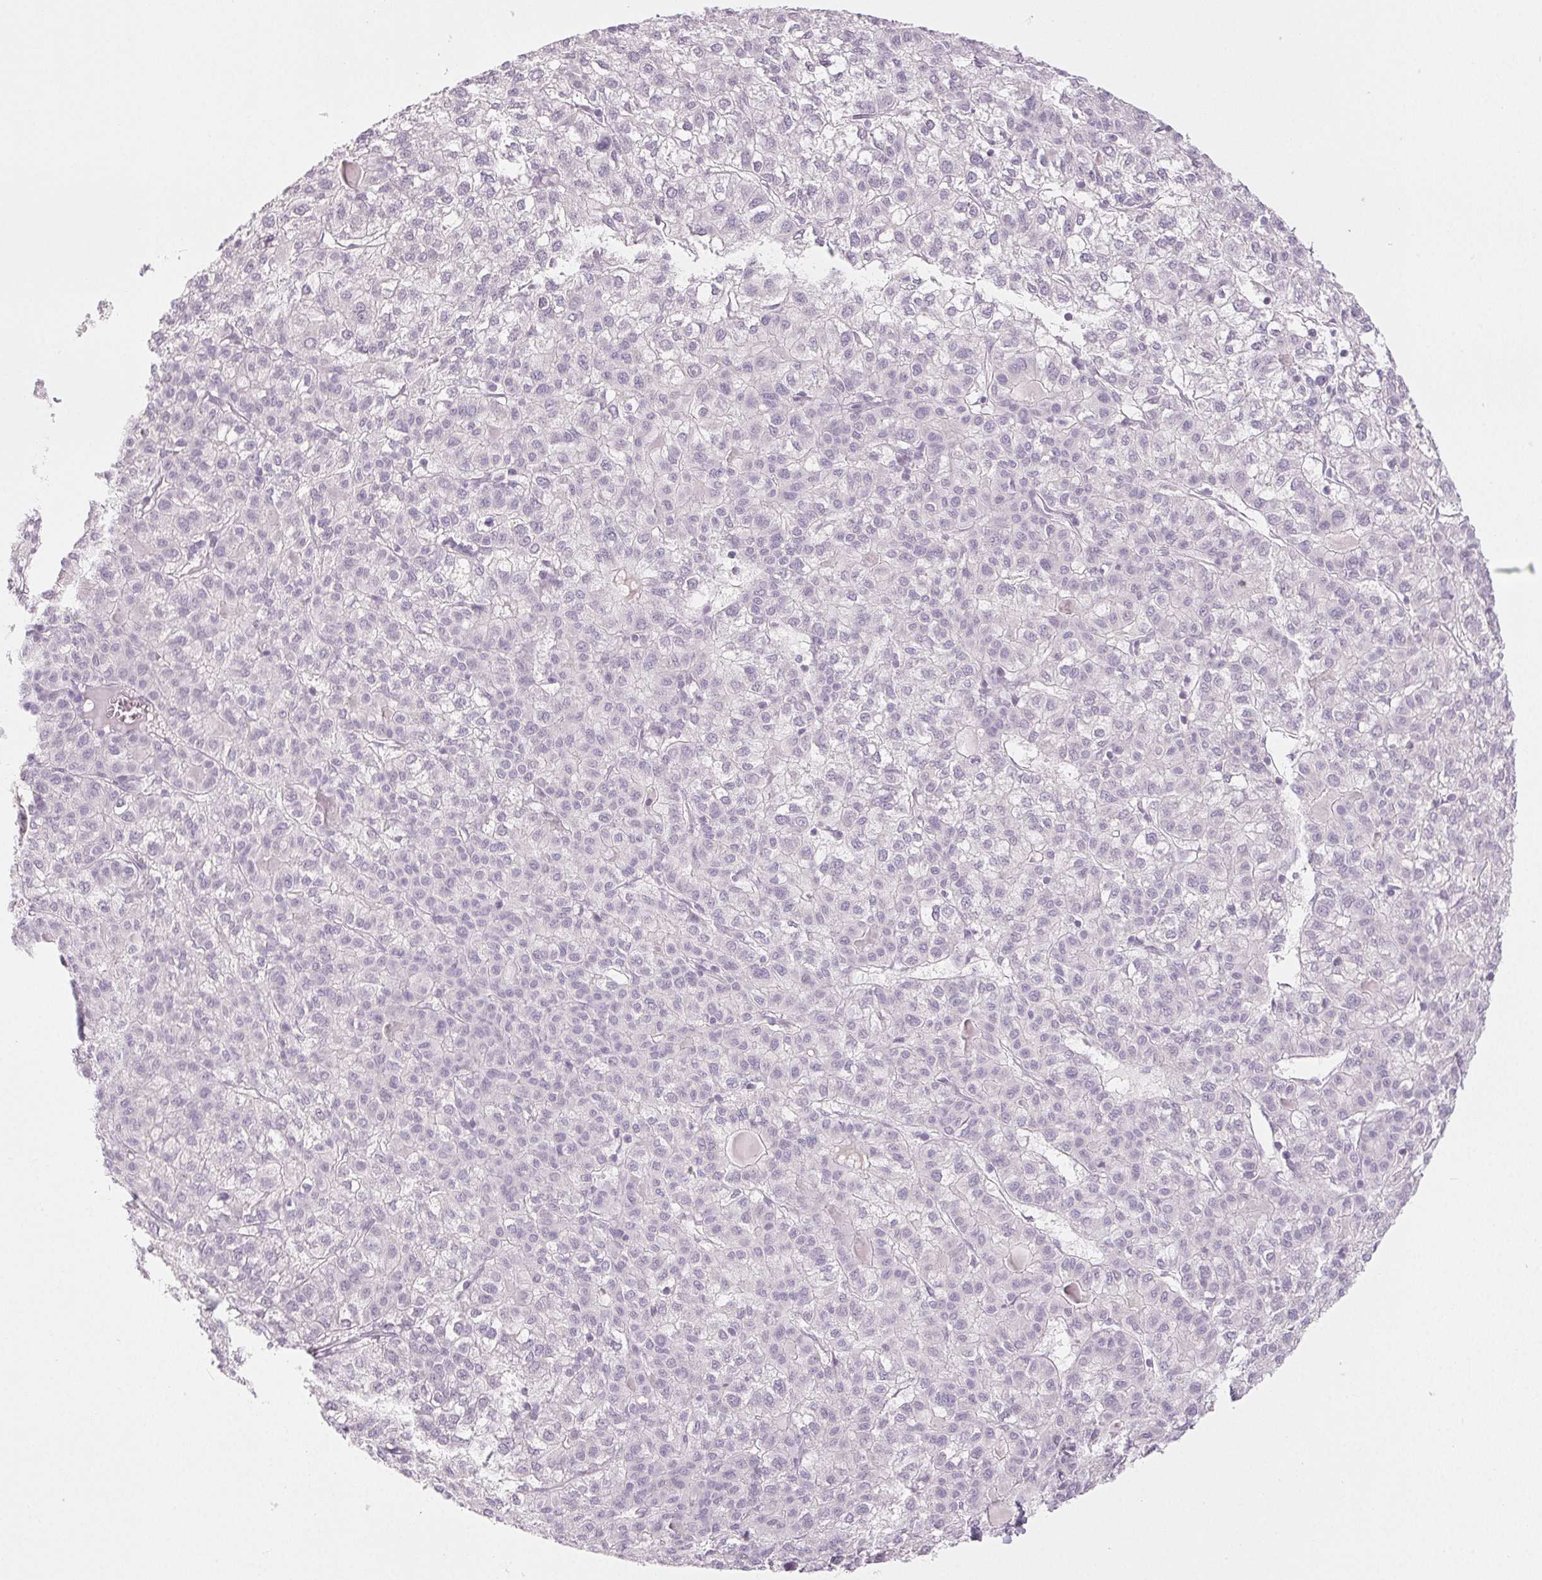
{"staining": {"intensity": "negative", "quantity": "none", "location": "none"}, "tissue": "liver cancer", "cell_type": "Tumor cells", "image_type": "cancer", "snomed": [{"axis": "morphology", "description": "Carcinoma, Hepatocellular, NOS"}, {"axis": "topography", "description": "Liver"}], "caption": "High magnification brightfield microscopy of liver cancer stained with DAB (brown) and counterstained with hematoxylin (blue): tumor cells show no significant staining.", "gene": "COL7A1", "patient": {"sex": "female", "age": 43}}